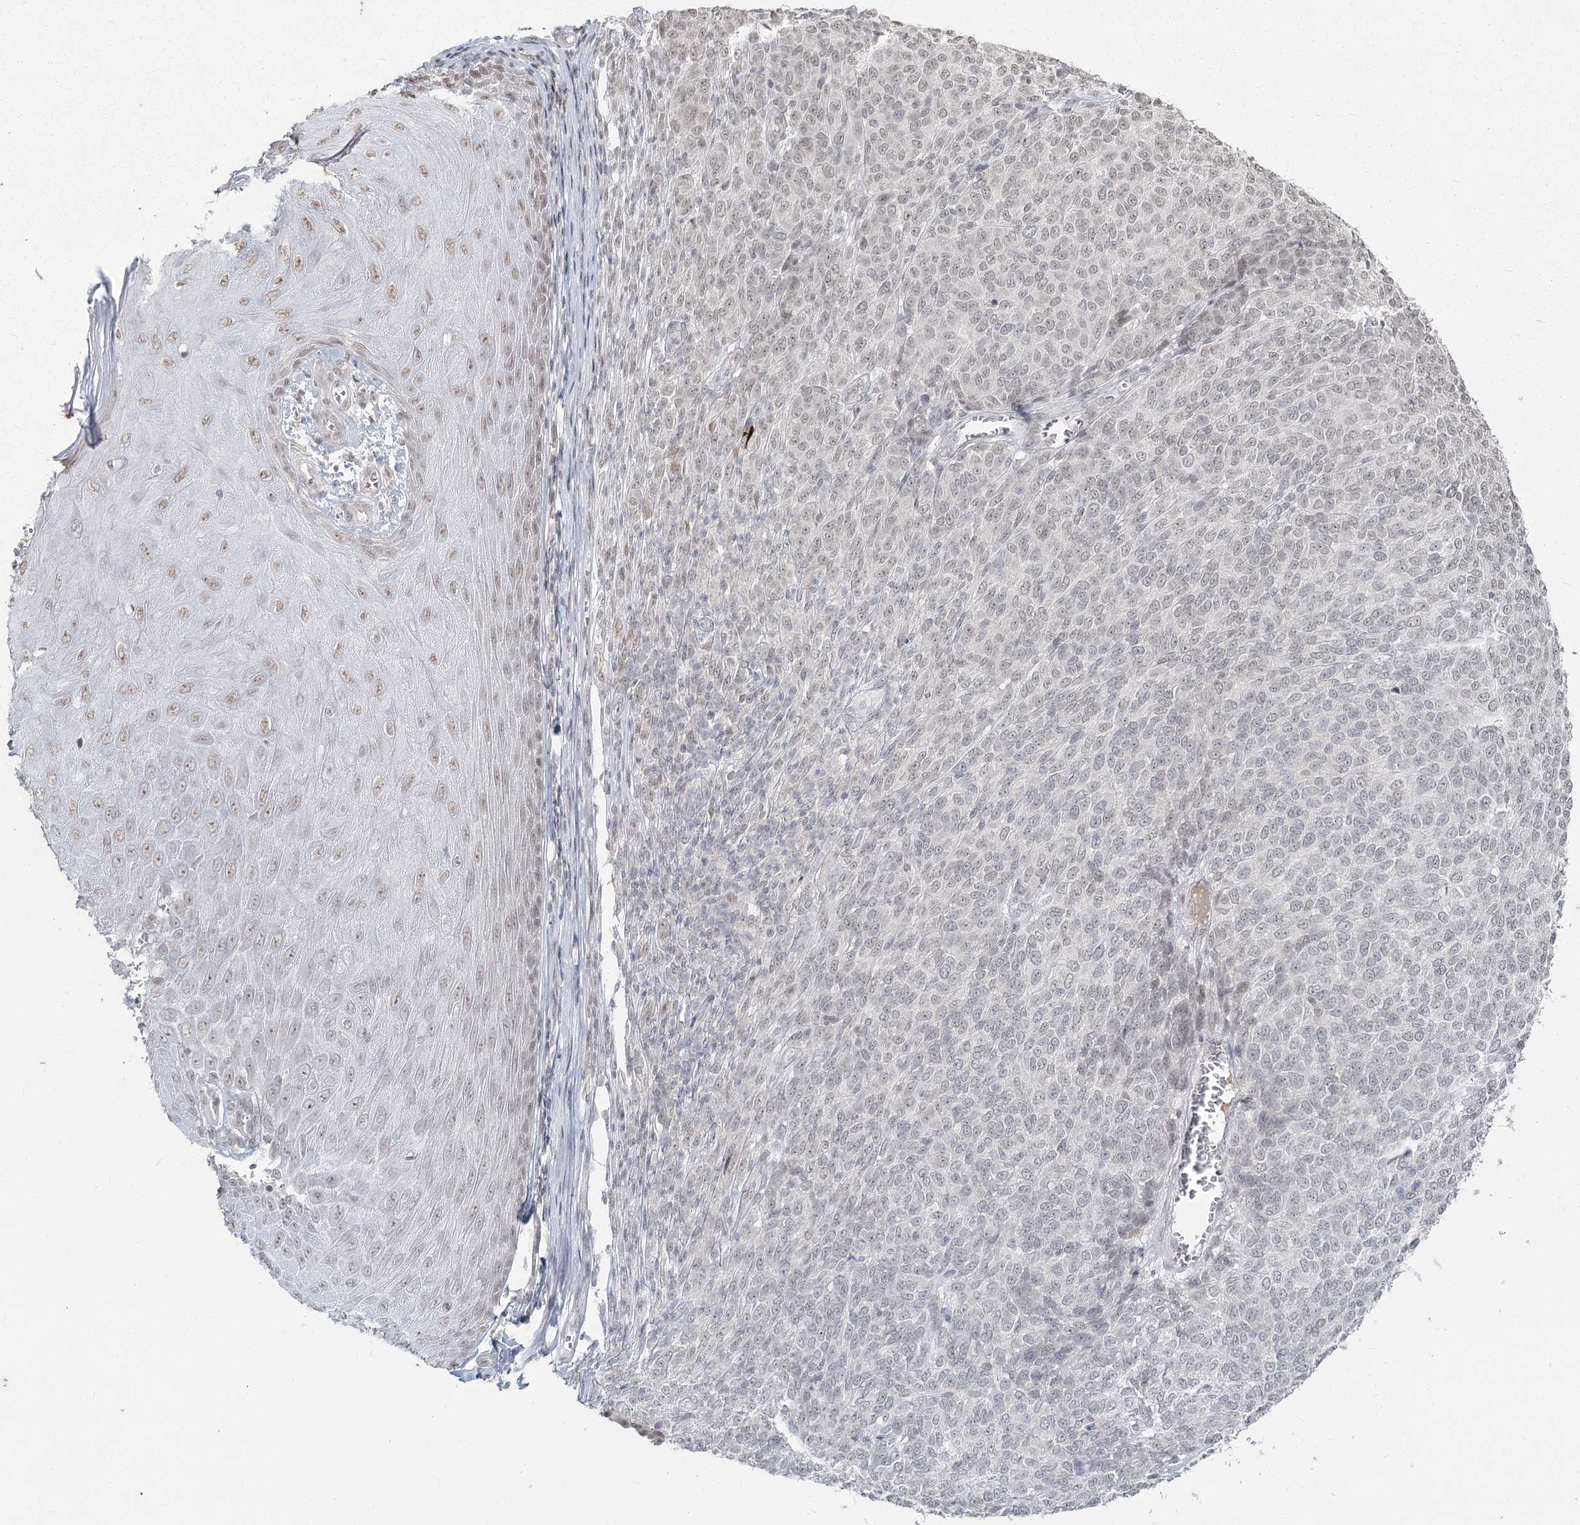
{"staining": {"intensity": "negative", "quantity": "none", "location": "none"}, "tissue": "melanoma", "cell_type": "Tumor cells", "image_type": "cancer", "snomed": [{"axis": "morphology", "description": "Malignant melanoma, NOS"}, {"axis": "topography", "description": "Skin"}], "caption": "This histopathology image is of malignant melanoma stained with IHC to label a protein in brown with the nuclei are counter-stained blue. There is no staining in tumor cells. (Brightfield microscopy of DAB immunohistochemistry at high magnification).", "gene": "LY6G5C", "patient": {"sex": "male", "age": 49}}